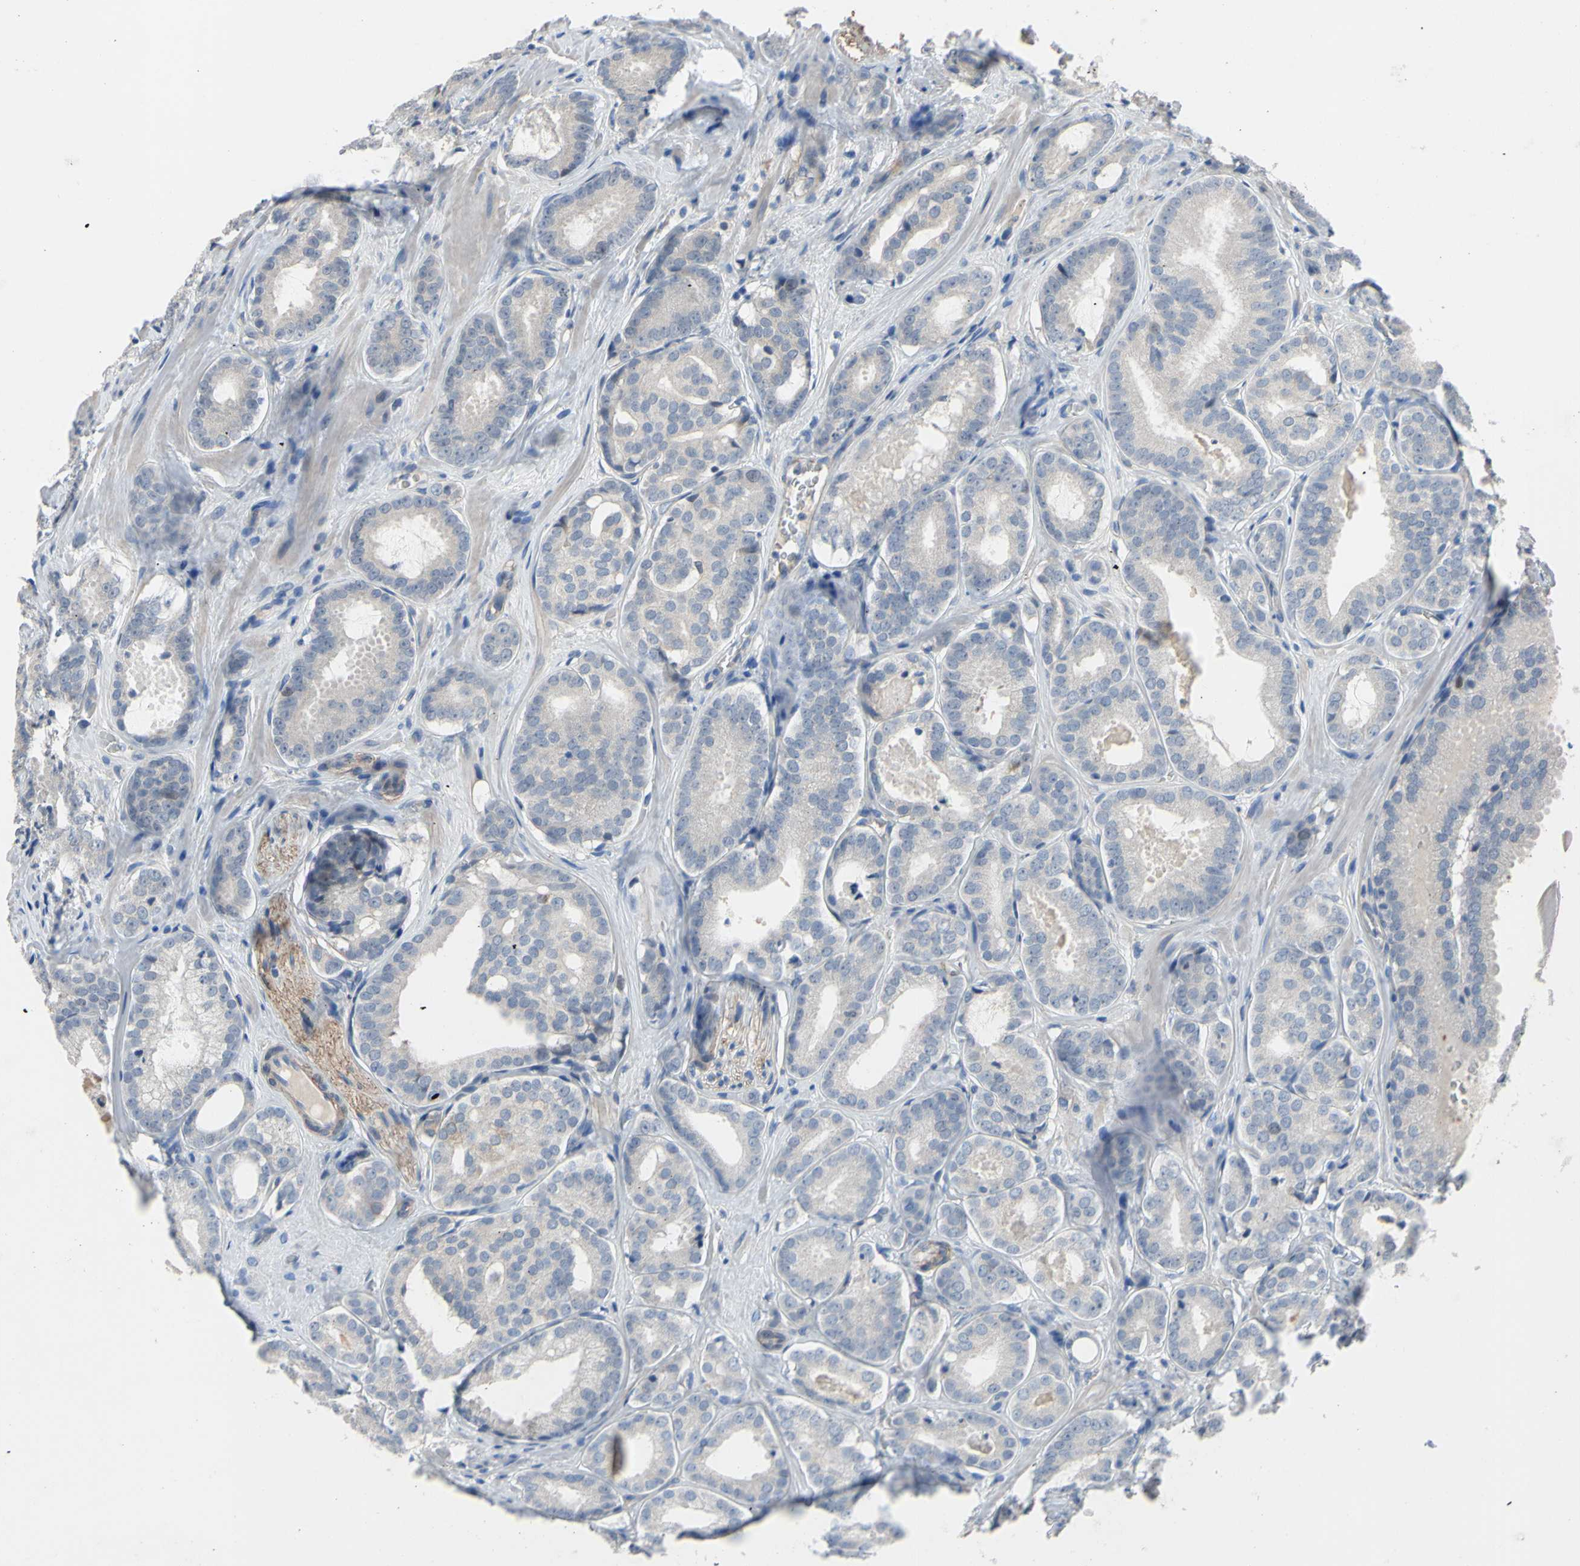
{"staining": {"intensity": "negative", "quantity": "none", "location": "none"}, "tissue": "prostate cancer", "cell_type": "Tumor cells", "image_type": "cancer", "snomed": [{"axis": "morphology", "description": "Adenocarcinoma, High grade"}, {"axis": "topography", "description": "Prostate"}], "caption": "Immunohistochemistry micrograph of human adenocarcinoma (high-grade) (prostate) stained for a protein (brown), which demonstrates no staining in tumor cells. (Brightfield microscopy of DAB (3,3'-diaminobenzidine) IHC at high magnification).", "gene": "LHX9", "patient": {"sex": "male", "age": 64}}